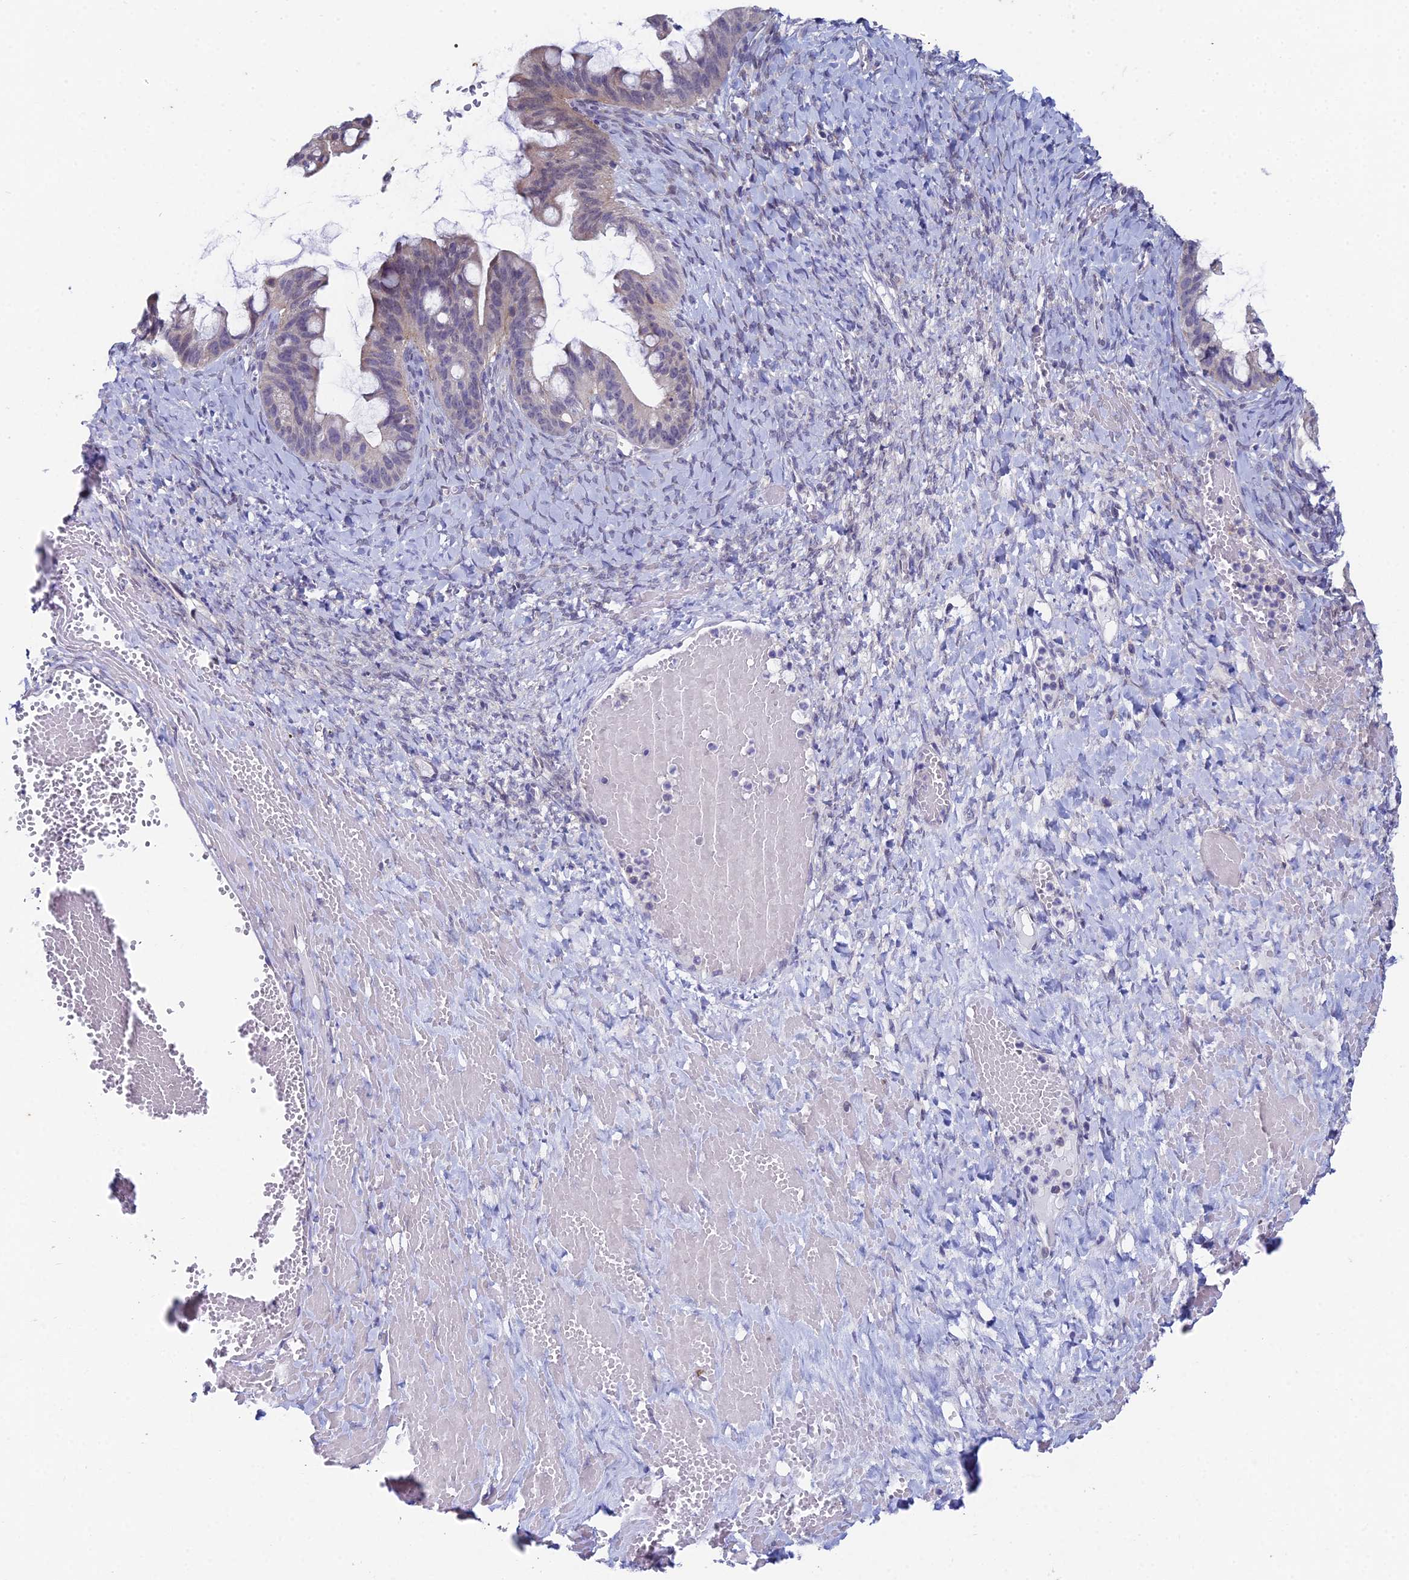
{"staining": {"intensity": "weak", "quantity": "25%-75%", "location": "cytoplasmic/membranous"}, "tissue": "ovarian cancer", "cell_type": "Tumor cells", "image_type": "cancer", "snomed": [{"axis": "morphology", "description": "Cystadenocarcinoma, mucinous, NOS"}, {"axis": "topography", "description": "Ovary"}], "caption": "Tumor cells show weak cytoplasmic/membranous positivity in about 25%-75% of cells in ovarian mucinous cystadenocarcinoma.", "gene": "EEF2KMT", "patient": {"sex": "female", "age": 73}}